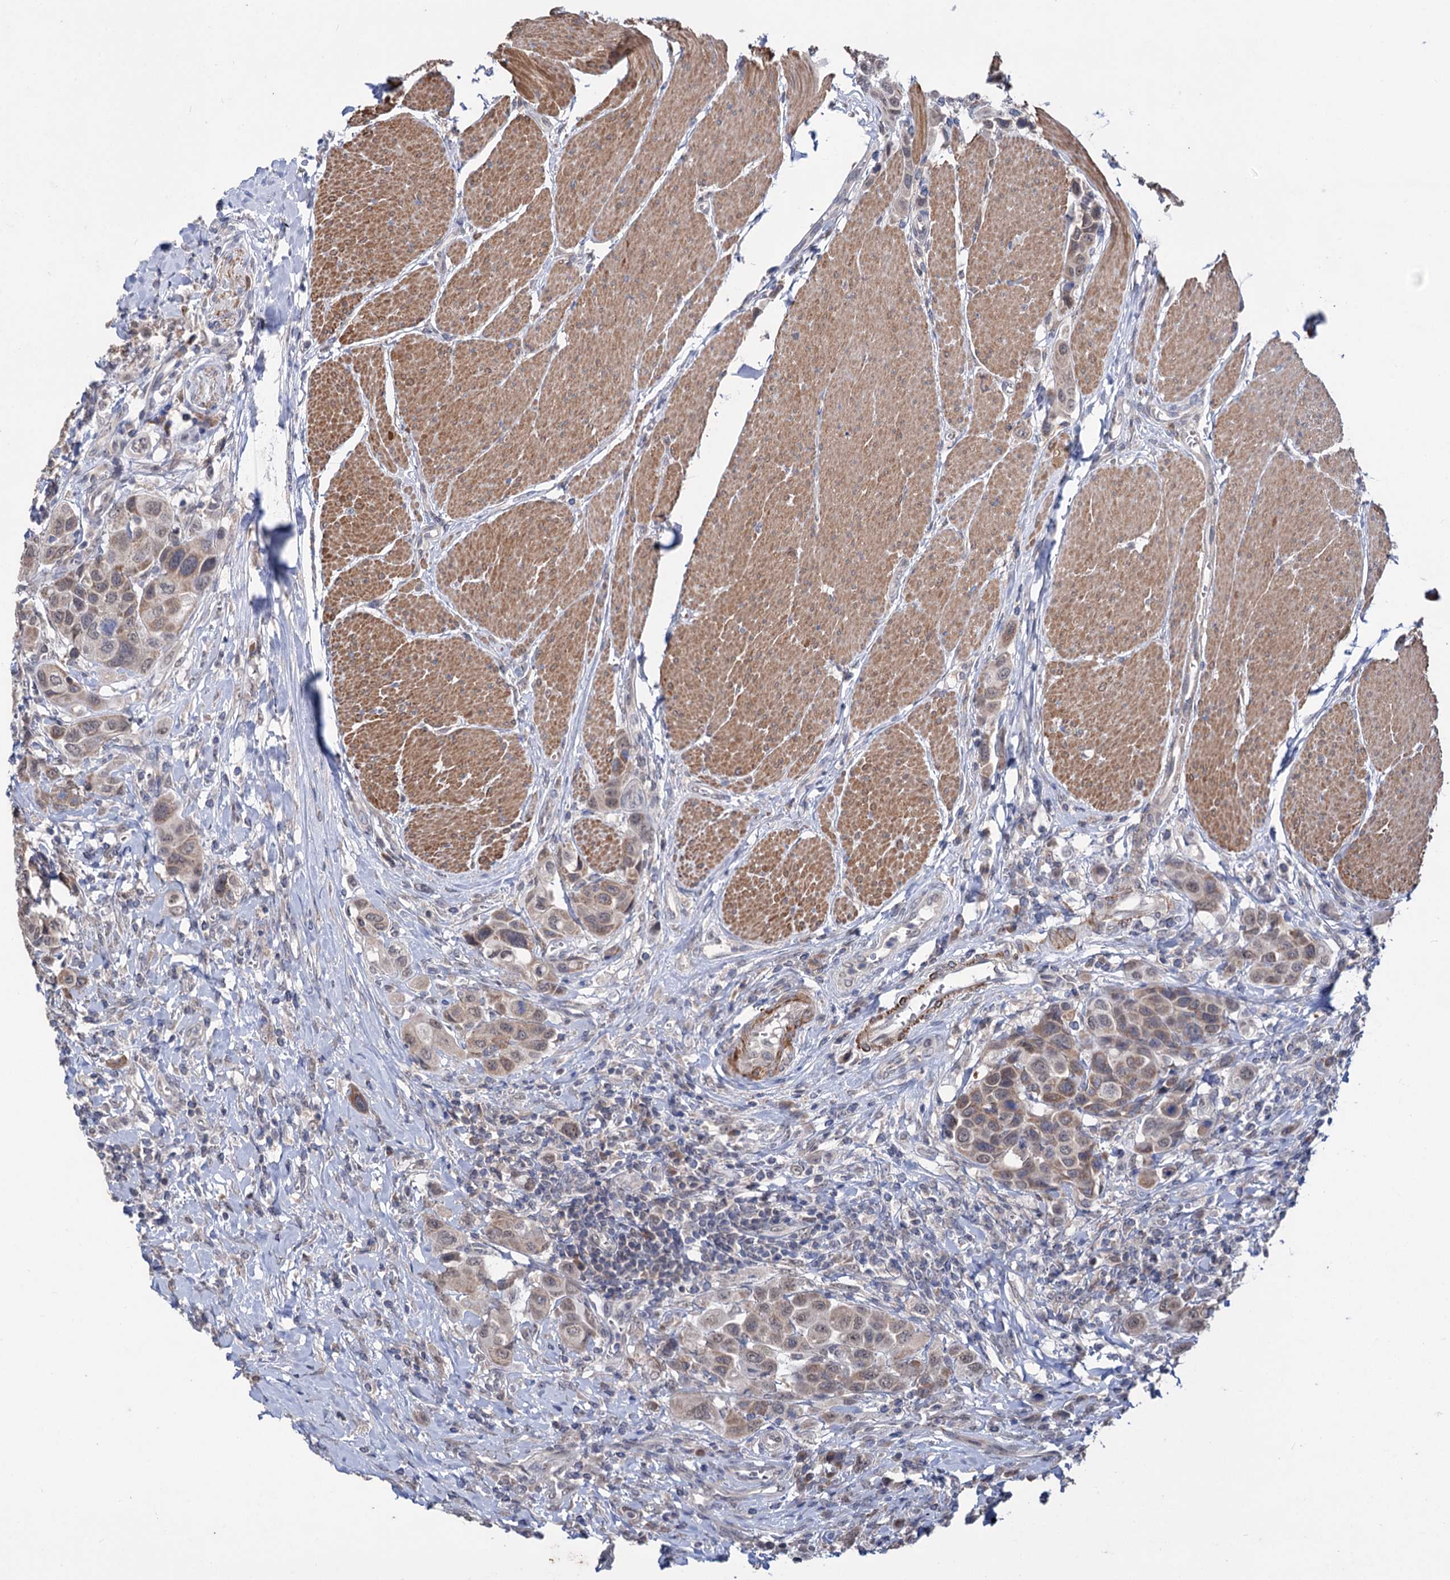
{"staining": {"intensity": "weak", "quantity": ">75%", "location": "cytoplasmic/membranous,nuclear"}, "tissue": "urothelial cancer", "cell_type": "Tumor cells", "image_type": "cancer", "snomed": [{"axis": "morphology", "description": "Urothelial carcinoma, High grade"}, {"axis": "topography", "description": "Urinary bladder"}], "caption": "Immunohistochemistry (IHC) staining of urothelial cancer, which exhibits low levels of weak cytoplasmic/membranous and nuclear staining in about >75% of tumor cells indicating weak cytoplasmic/membranous and nuclear protein staining. The staining was performed using DAB (3,3'-diaminobenzidine) (brown) for protein detection and nuclei were counterstained in hematoxylin (blue).", "gene": "CLPB", "patient": {"sex": "male", "age": 50}}